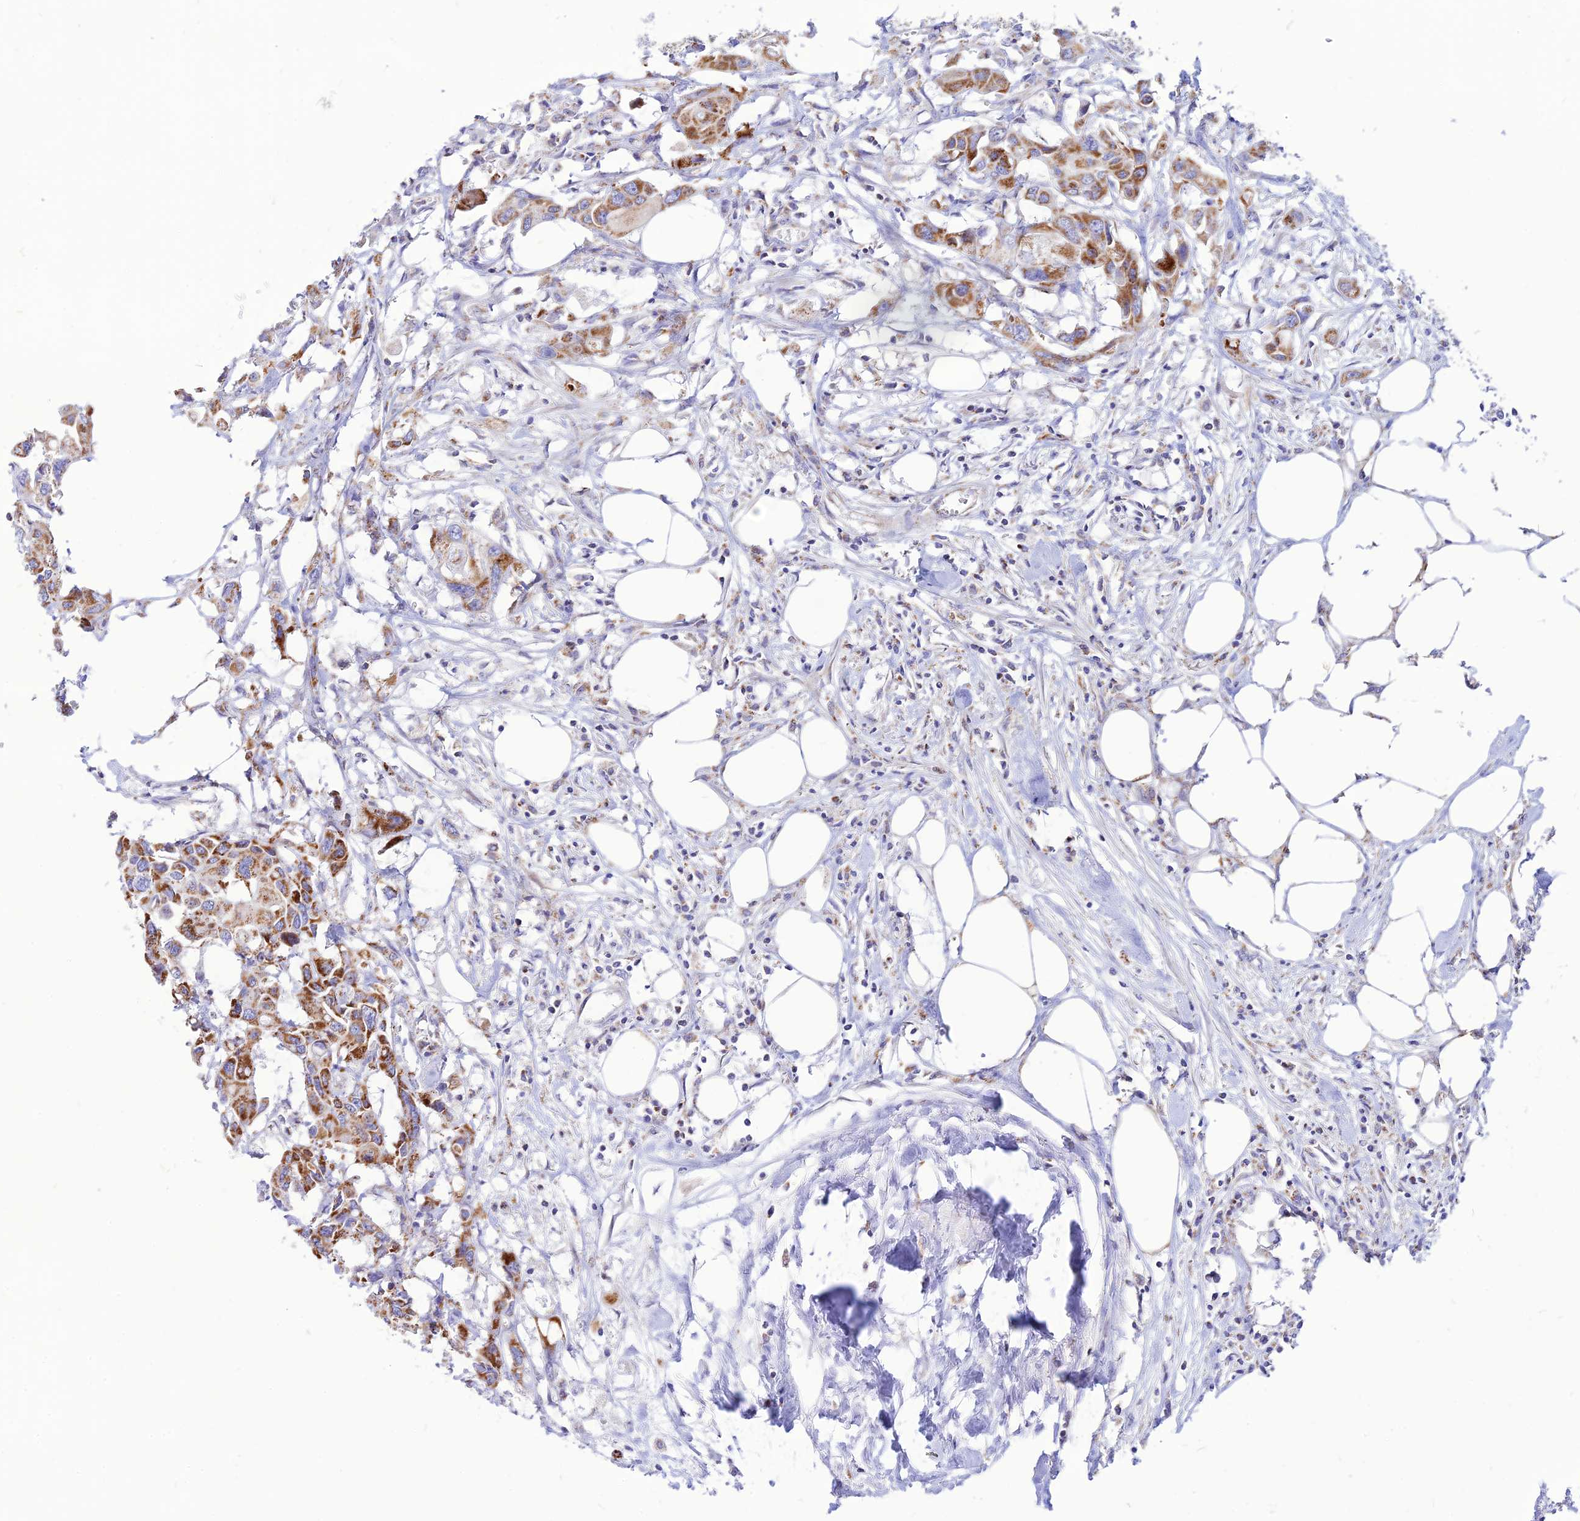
{"staining": {"intensity": "moderate", "quantity": ">75%", "location": "cytoplasmic/membranous"}, "tissue": "colorectal cancer", "cell_type": "Tumor cells", "image_type": "cancer", "snomed": [{"axis": "morphology", "description": "Adenocarcinoma, NOS"}, {"axis": "topography", "description": "Colon"}], "caption": "Colorectal adenocarcinoma was stained to show a protein in brown. There is medium levels of moderate cytoplasmic/membranous staining in about >75% of tumor cells. (DAB (3,3'-diaminobenzidine) IHC, brown staining for protein, blue staining for nuclei).", "gene": "ECI1", "patient": {"sex": "male", "age": 77}}